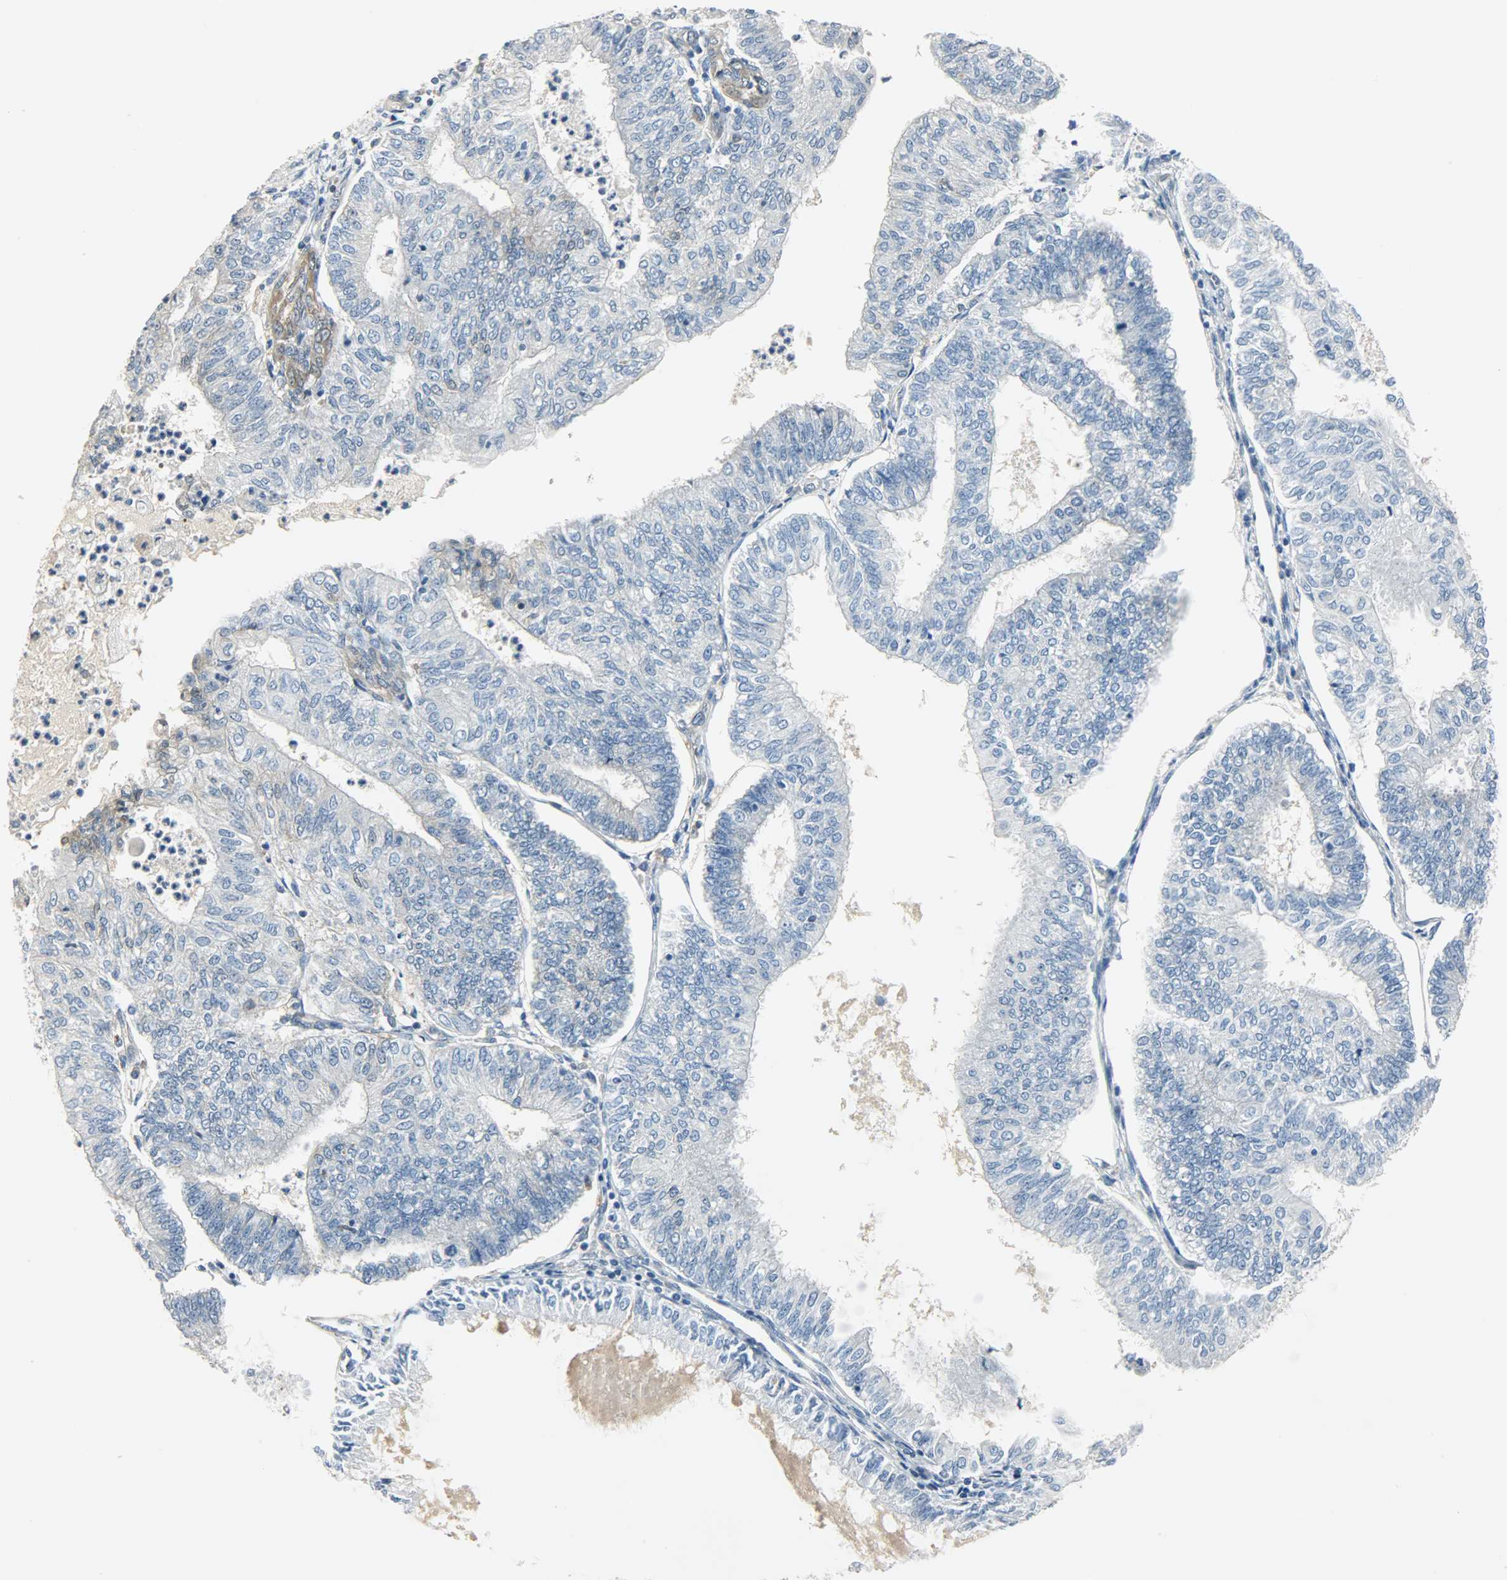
{"staining": {"intensity": "negative", "quantity": "none", "location": "none"}, "tissue": "endometrial cancer", "cell_type": "Tumor cells", "image_type": "cancer", "snomed": [{"axis": "morphology", "description": "Adenocarcinoma, NOS"}, {"axis": "topography", "description": "Endometrium"}], "caption": "Histopathology image shows no protein expression in tumor cells of endometrial adenocarcinoma tissue. (DAB IHC visualized using brightfield microscopy, high magnification).", "gene": "EIF4EBP1", "patient": {"sex": "female", "age": 59}}